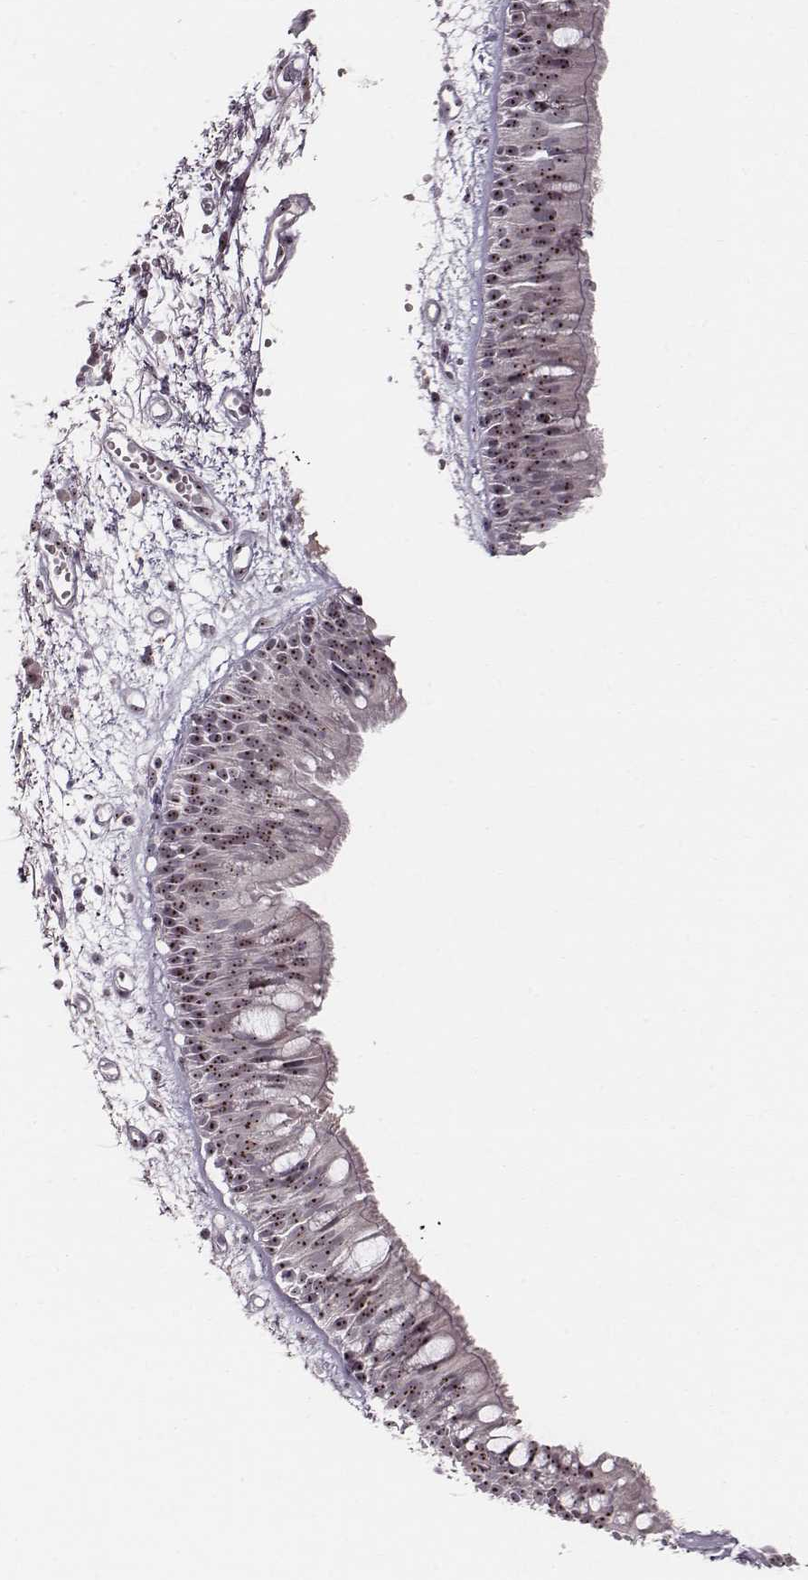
{"staining": {"intensity": "moderate", "quantity": ">75%", "location": "nuclear"}, "tissue": "bronchus", "cell_type": "Respiratory epithelial cells", "image_type": "normal", "snomed": [{"axis": "morphology", "description": "Normal tissue, NOS"}, {"axis": "morphology", "description": "Squamous cell carcinoma, NOS"}, {"axis": "topography", "description": "Cartilage tissue"}, {"axis": "topography", "description": "Bronchus"}, {"axis": "topography", "description": "Lung"}], "caption": "Immunohistochemical staining of benign human bronchus displays moderate nuclear protein expression in approximately >75% of respiratory epithelial cells.", "gene": "NOP56", "patient": {"sex": "male", "age": 66}}